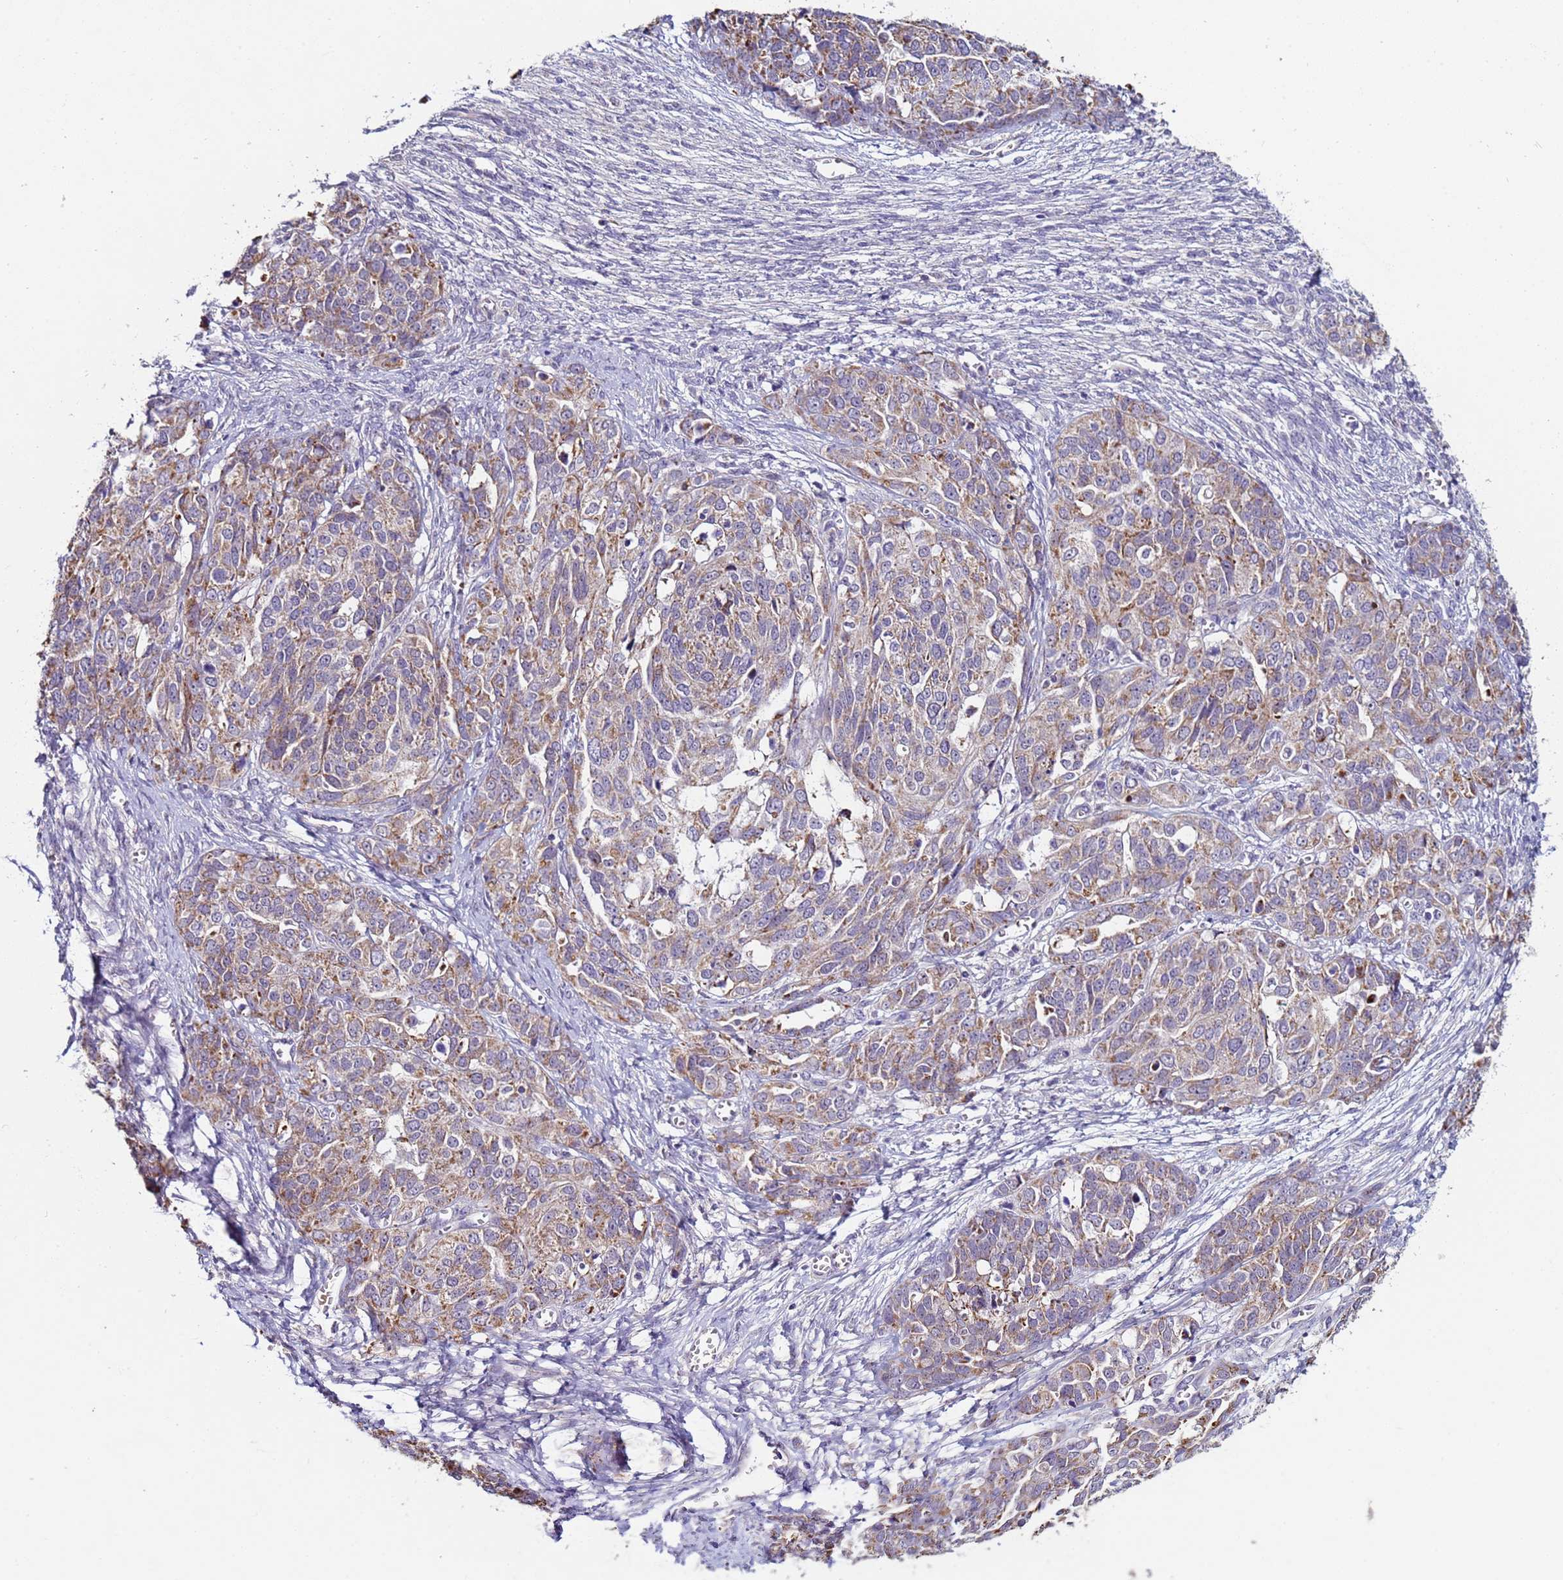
{"staining": {"intensity": "moderate", "quantity": "25%-75%", "location": "cytoplasmic/membranous"}, "tissue": "ovarian cancer", "cell_type": "Tumor cells", "image_type": "cancer", "snomed": [{"axis": "morphology", "description": "Cystadenocarcinoma, serous, NOS"}, {"axis": "topography", "description": "Ovary"}], "caption": "Immunohistochemical staining of ovarian cancer displays medium levels of moderate cytoplasmic/membranous protein positivity in approximately 25%-75% of tumor cells. The staining was performed using DAB to visualize the protein expression in brown, while the nuclei were stained in blue with hematoxylin (Magnification: 20x).", "gene": "CLHC1", "patient": {"sex": "female", "age": 44}}